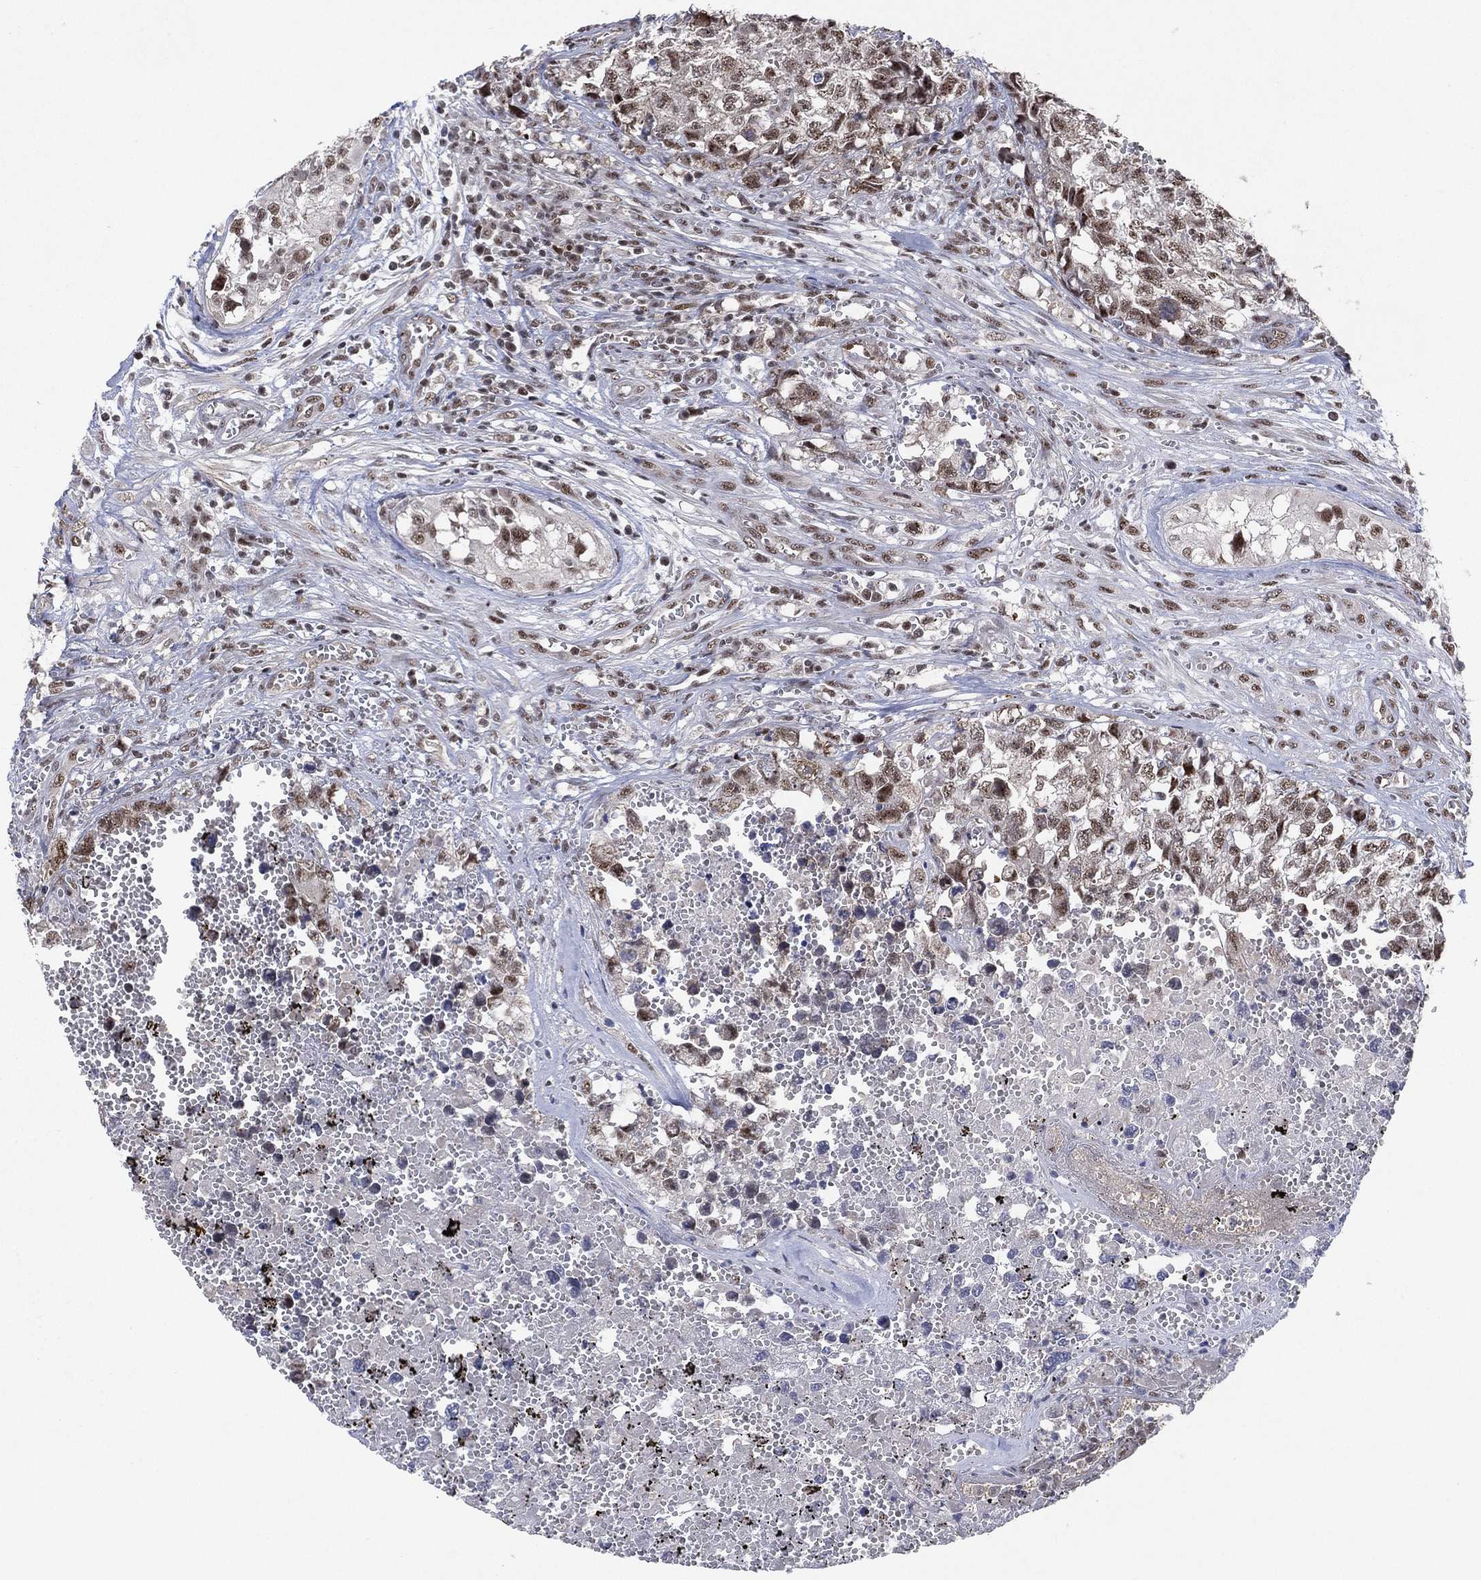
{"staining": {"intensity": "moderate", "quantity": "25%-75%", "location": "nuclear"}, "tissue": "testis cancer", "cell_type": "Tumor cells", "image_type": "cancer", "snomed": [{"axis": "morphology", "description": "Seminoma, NOS"}, {"axis": "morphology", "description": "Carcinoma, Embryonal, NOS"}, {"axis": "topography", "description": "Testis"}], "caption": "High-power microscopy captured an immunohistochemistry photomicrograph of testis cancer, revealing moderate nuclear staining in about 25%-75% of tumor cells.", "gene": "DGCR8", "patient": {"sex": "male", "age": 22}}